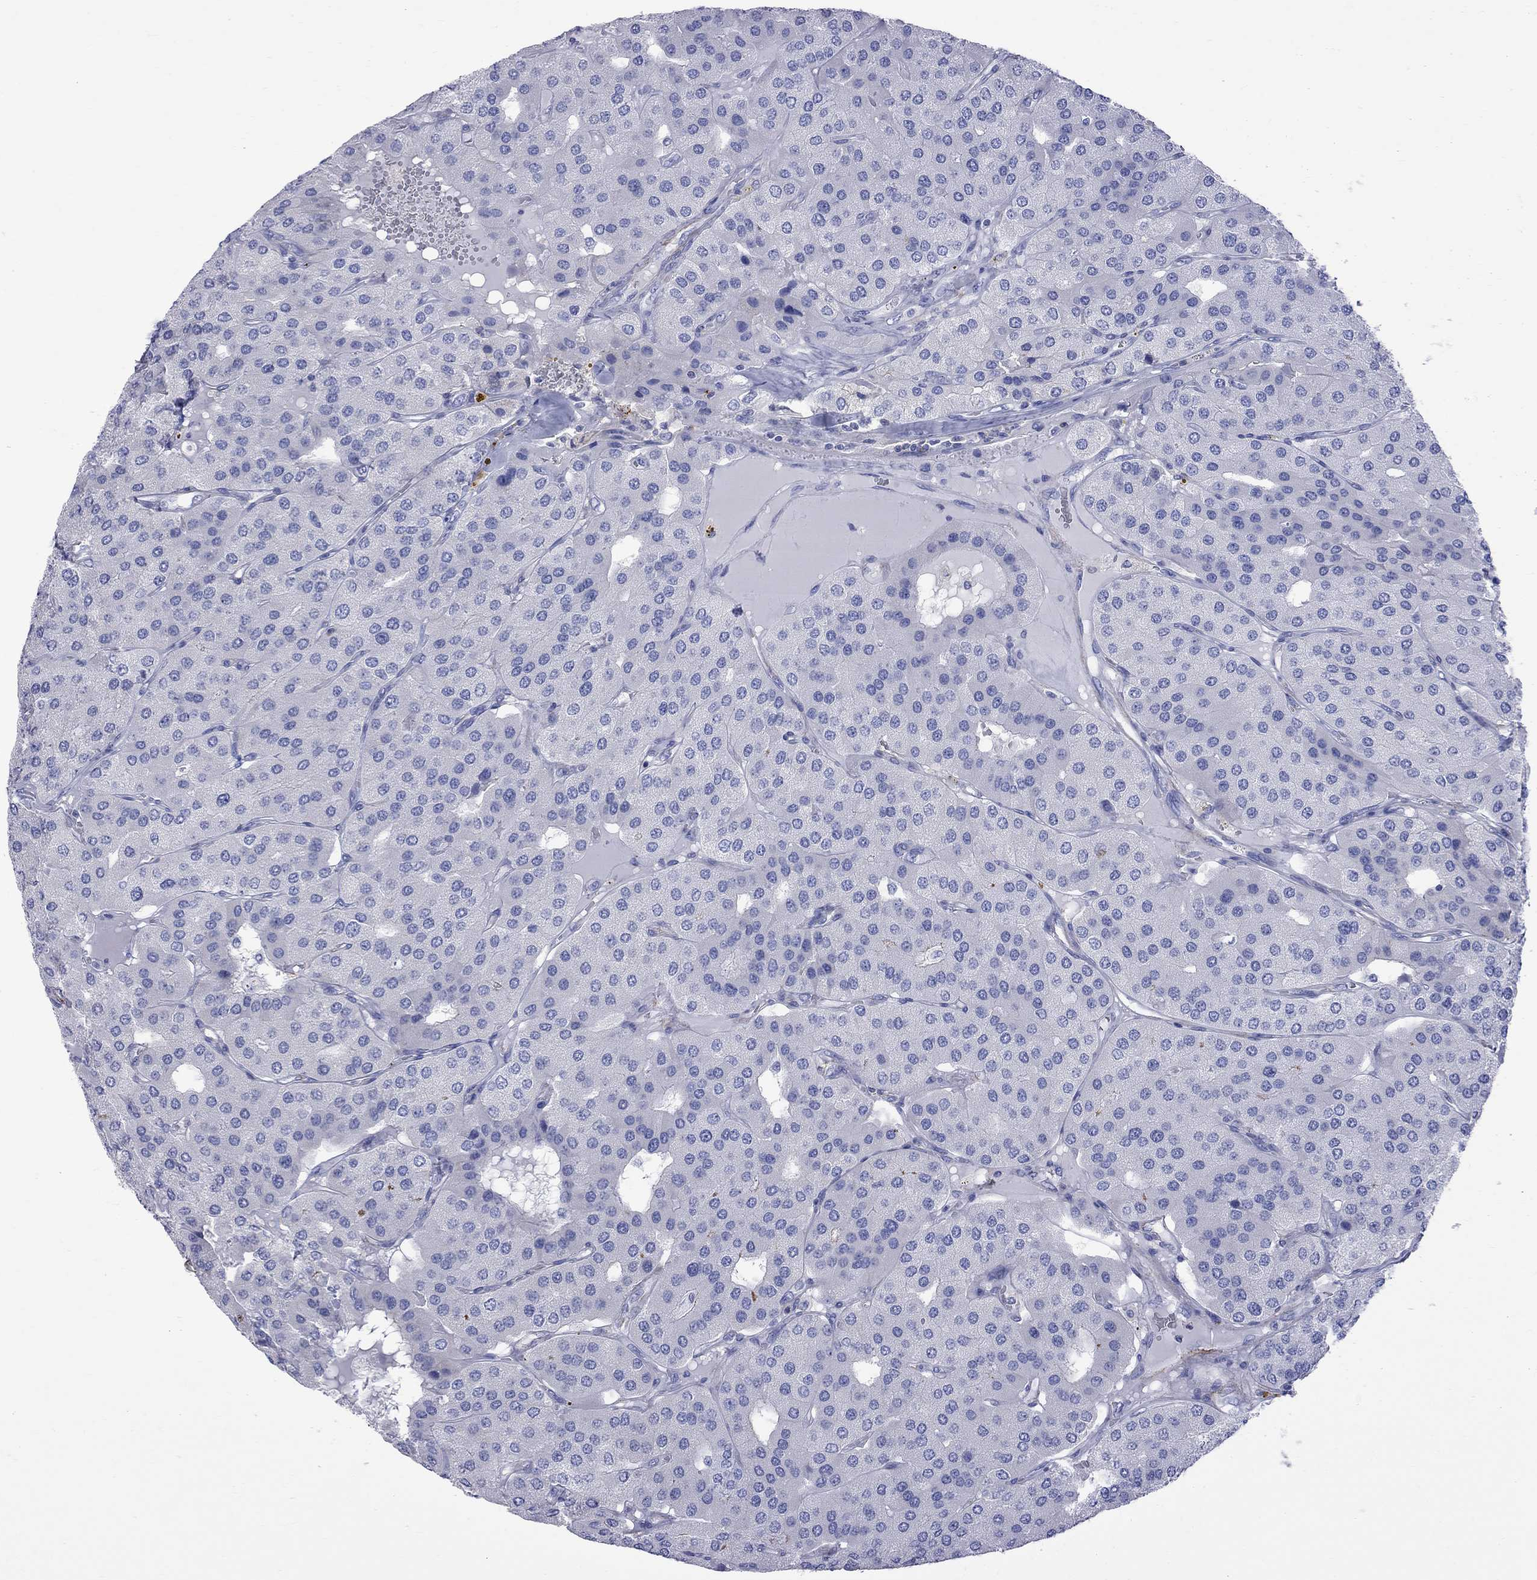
{"staining": {"intensity": "negative", "quantity": "none", "location": "none"}, "tissue": "parathyroid gland", "cell_type": "Glandular cells", "image_type": "normal", "snomed": [{"axis": "morphology", "description": "Normal tissue, NOS"}, {"axis": "morphology", "description": "Adenoma, NOS"}, {"axis": "topography", "description": "Parathyroid gland"}], "caption": "Unremarkable parathyroid gland was stained to show a protein in brown. There is no significant expression in glandular cells. Brightfield microscopy of immunohistochemistry (IHC) stained with DAB (3,3'-diaminobenzidine) (brown) and hematoxylin (blue), captured at high magnification.", "gene": "S100A3", "patient": {"sex": "female", "age": 86}}